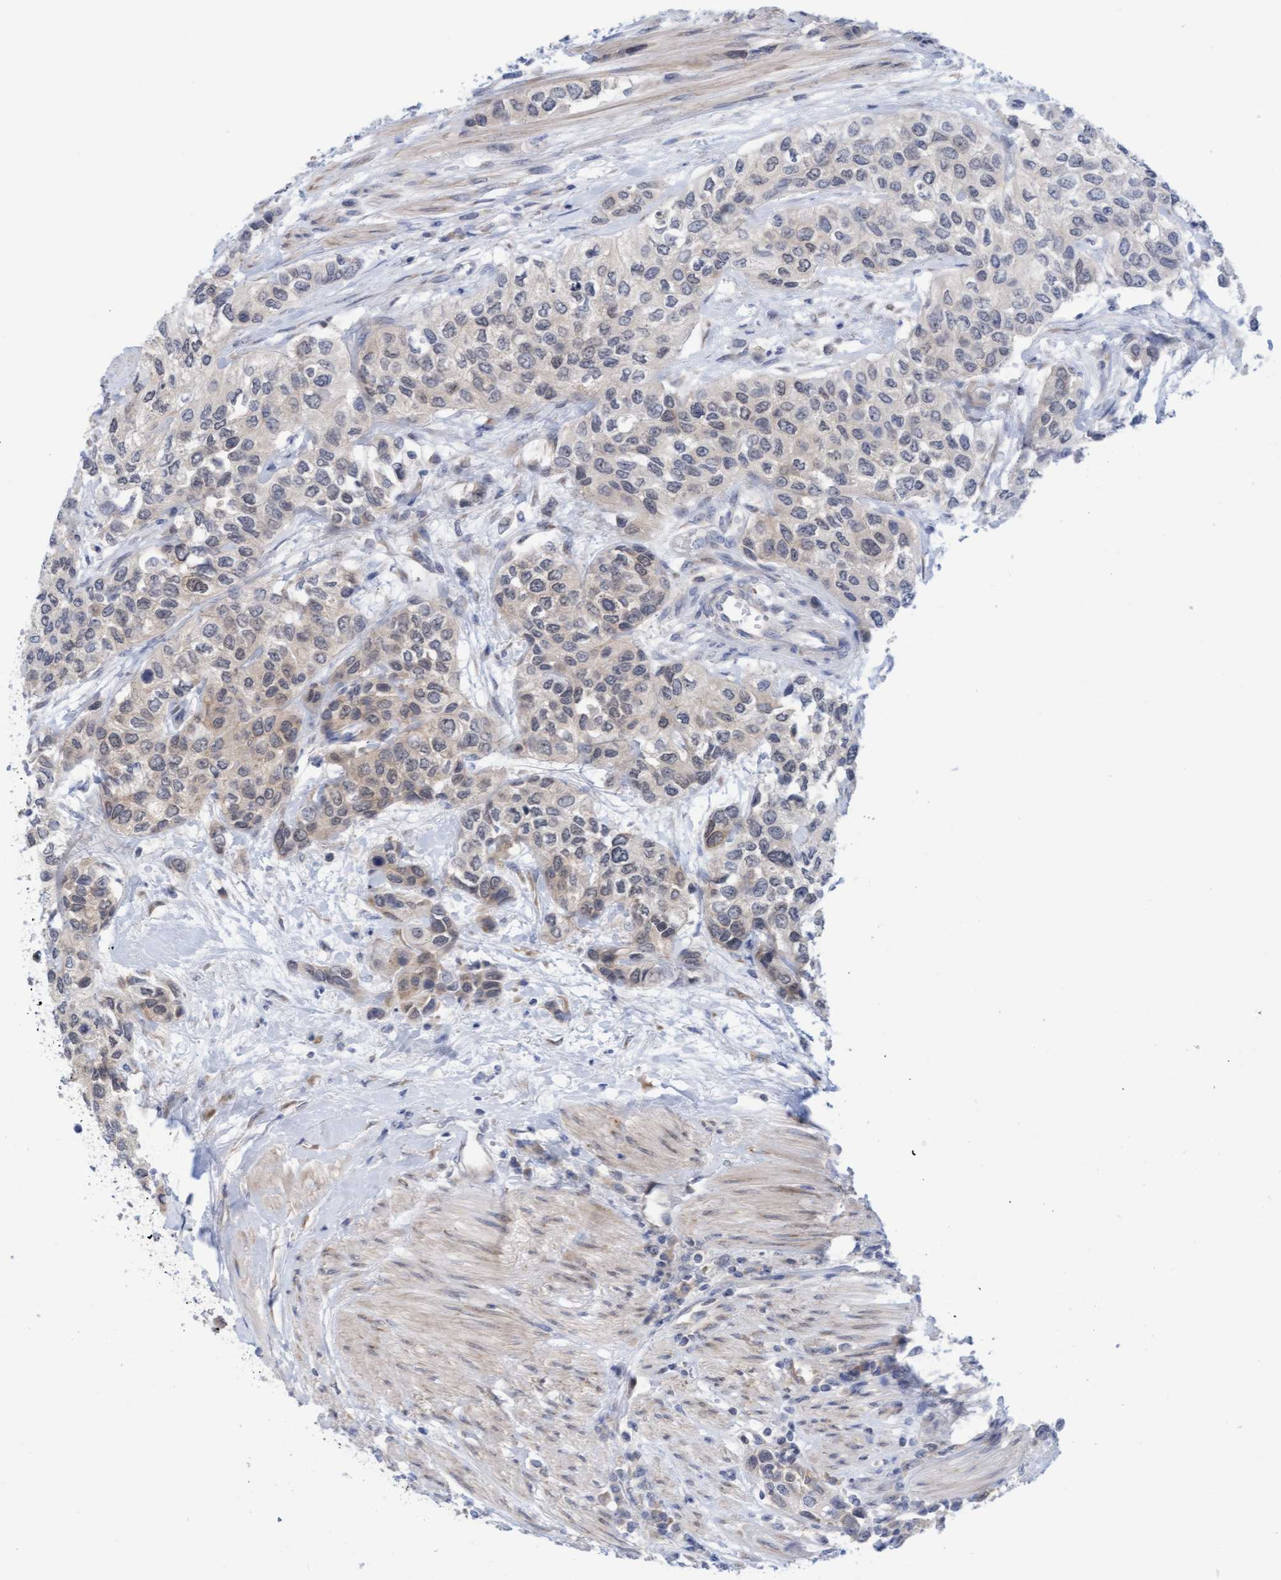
{"staining": {"intensity": "weak", "quantity": "<25%", "location": "cytoplasmic/membranous"}, "tissue": "urothelial cancer", "cell_type": "Tumor cells", "image_type": "cancer", "snomed": [{"axis": "morphology", "description": "Urothelial carcinoma, High grade"}, {"axis": "topography", "description": "Urinary bladder"}], "caption": "Immunohistochemical staining of urothelial carcinoma (high-grade) shows no significant staining in tumor cells.", "gene": "AMZ2", "patient": {"sex": "female", "age": 56}}